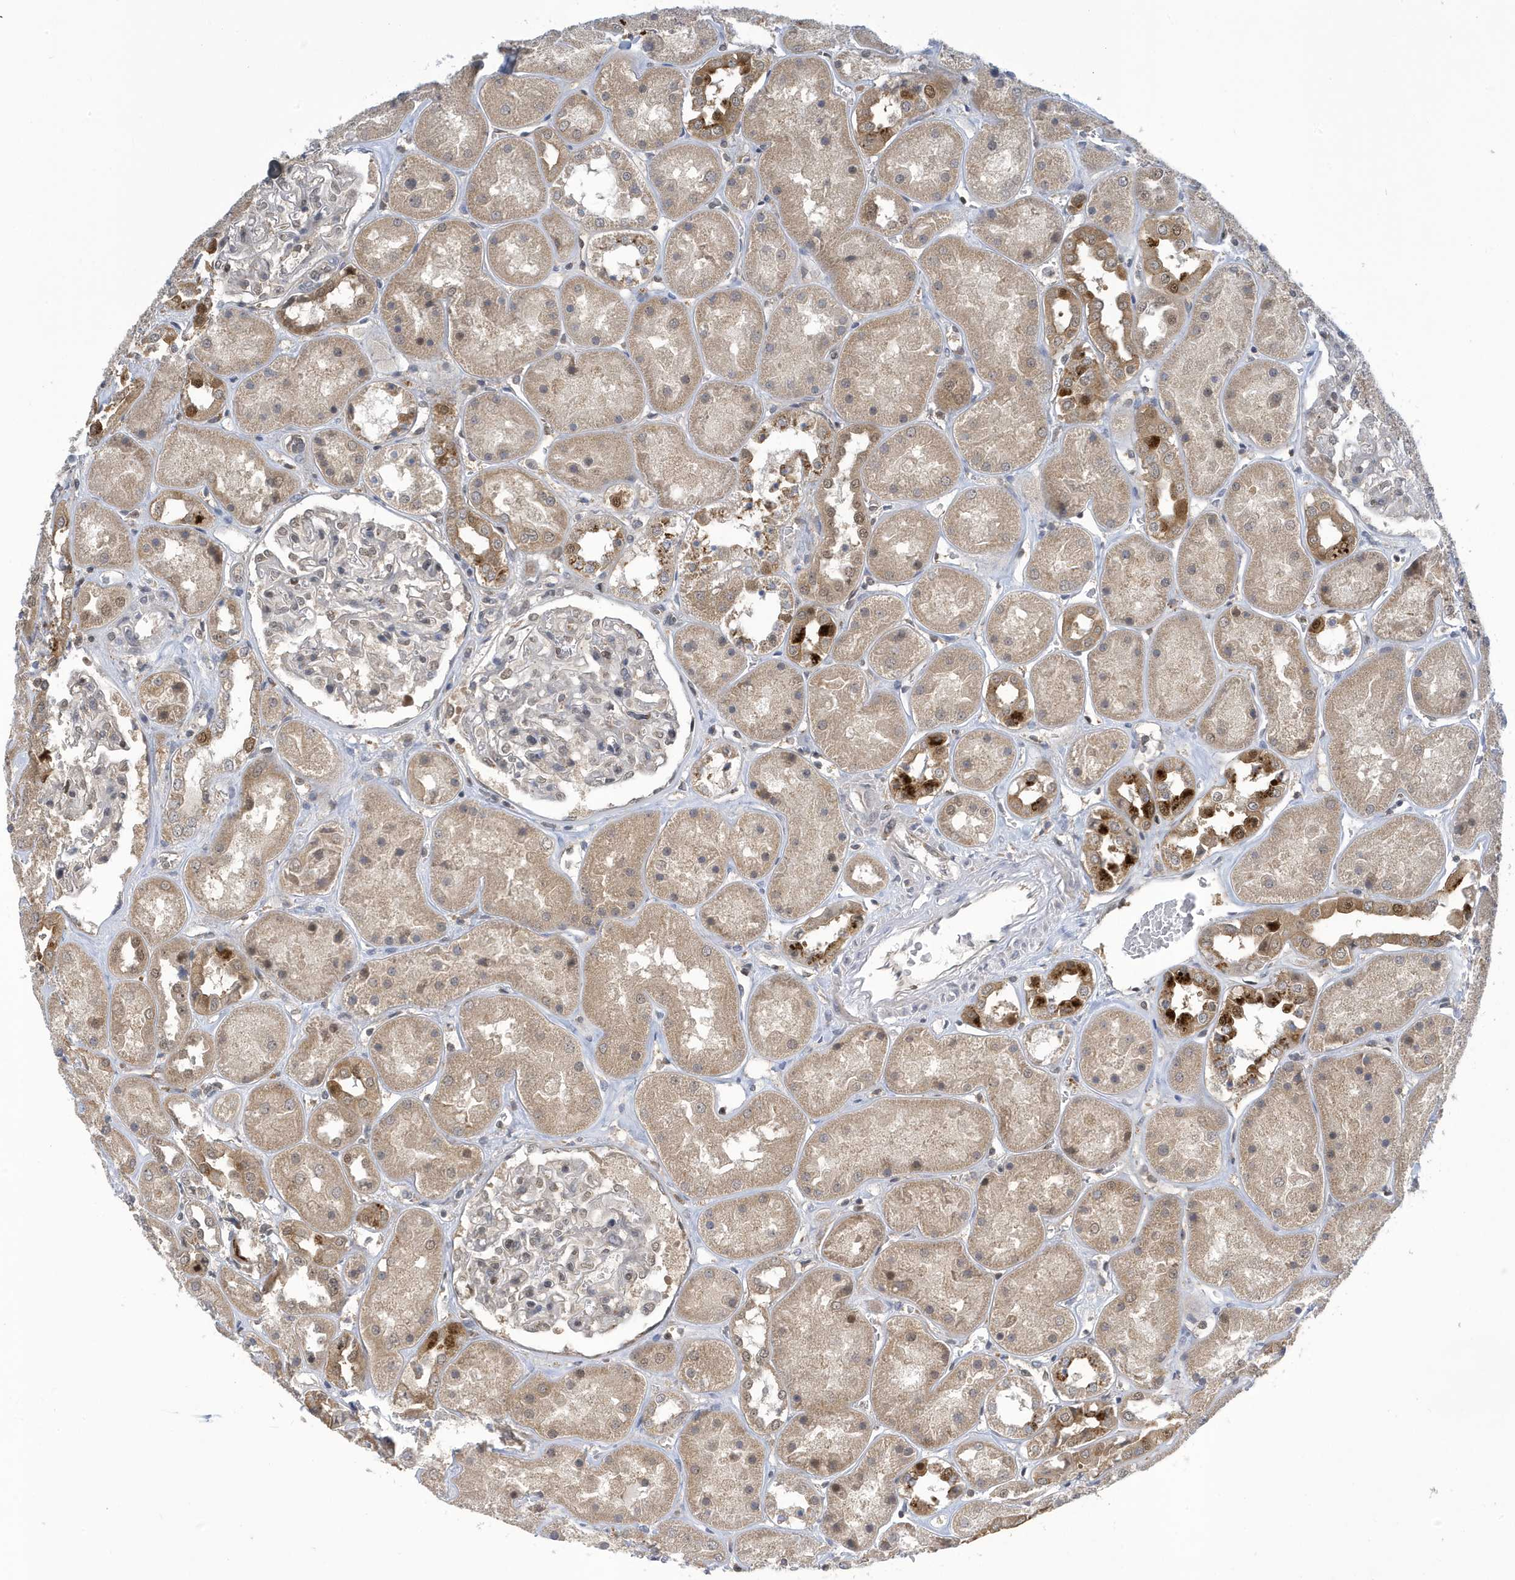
{"staining": {"intensity": "negative", "quantity": "none", "location": "none"}, "tissue": "kidney", "cell_type": "Cells in glomeruli", "image_type": "normal", "snomed": [{"axis": "morphology", "description": "Normal tissue, NOS"}, {"axis": "topography", "description": "Kidney"}], "caption": "The immunohistochemistry (IHC) micrograph has no significant staining in cells in glomeruli of kidney.", "gene": "NCOA7", "patient": {"sex": "male", "age": 70}}